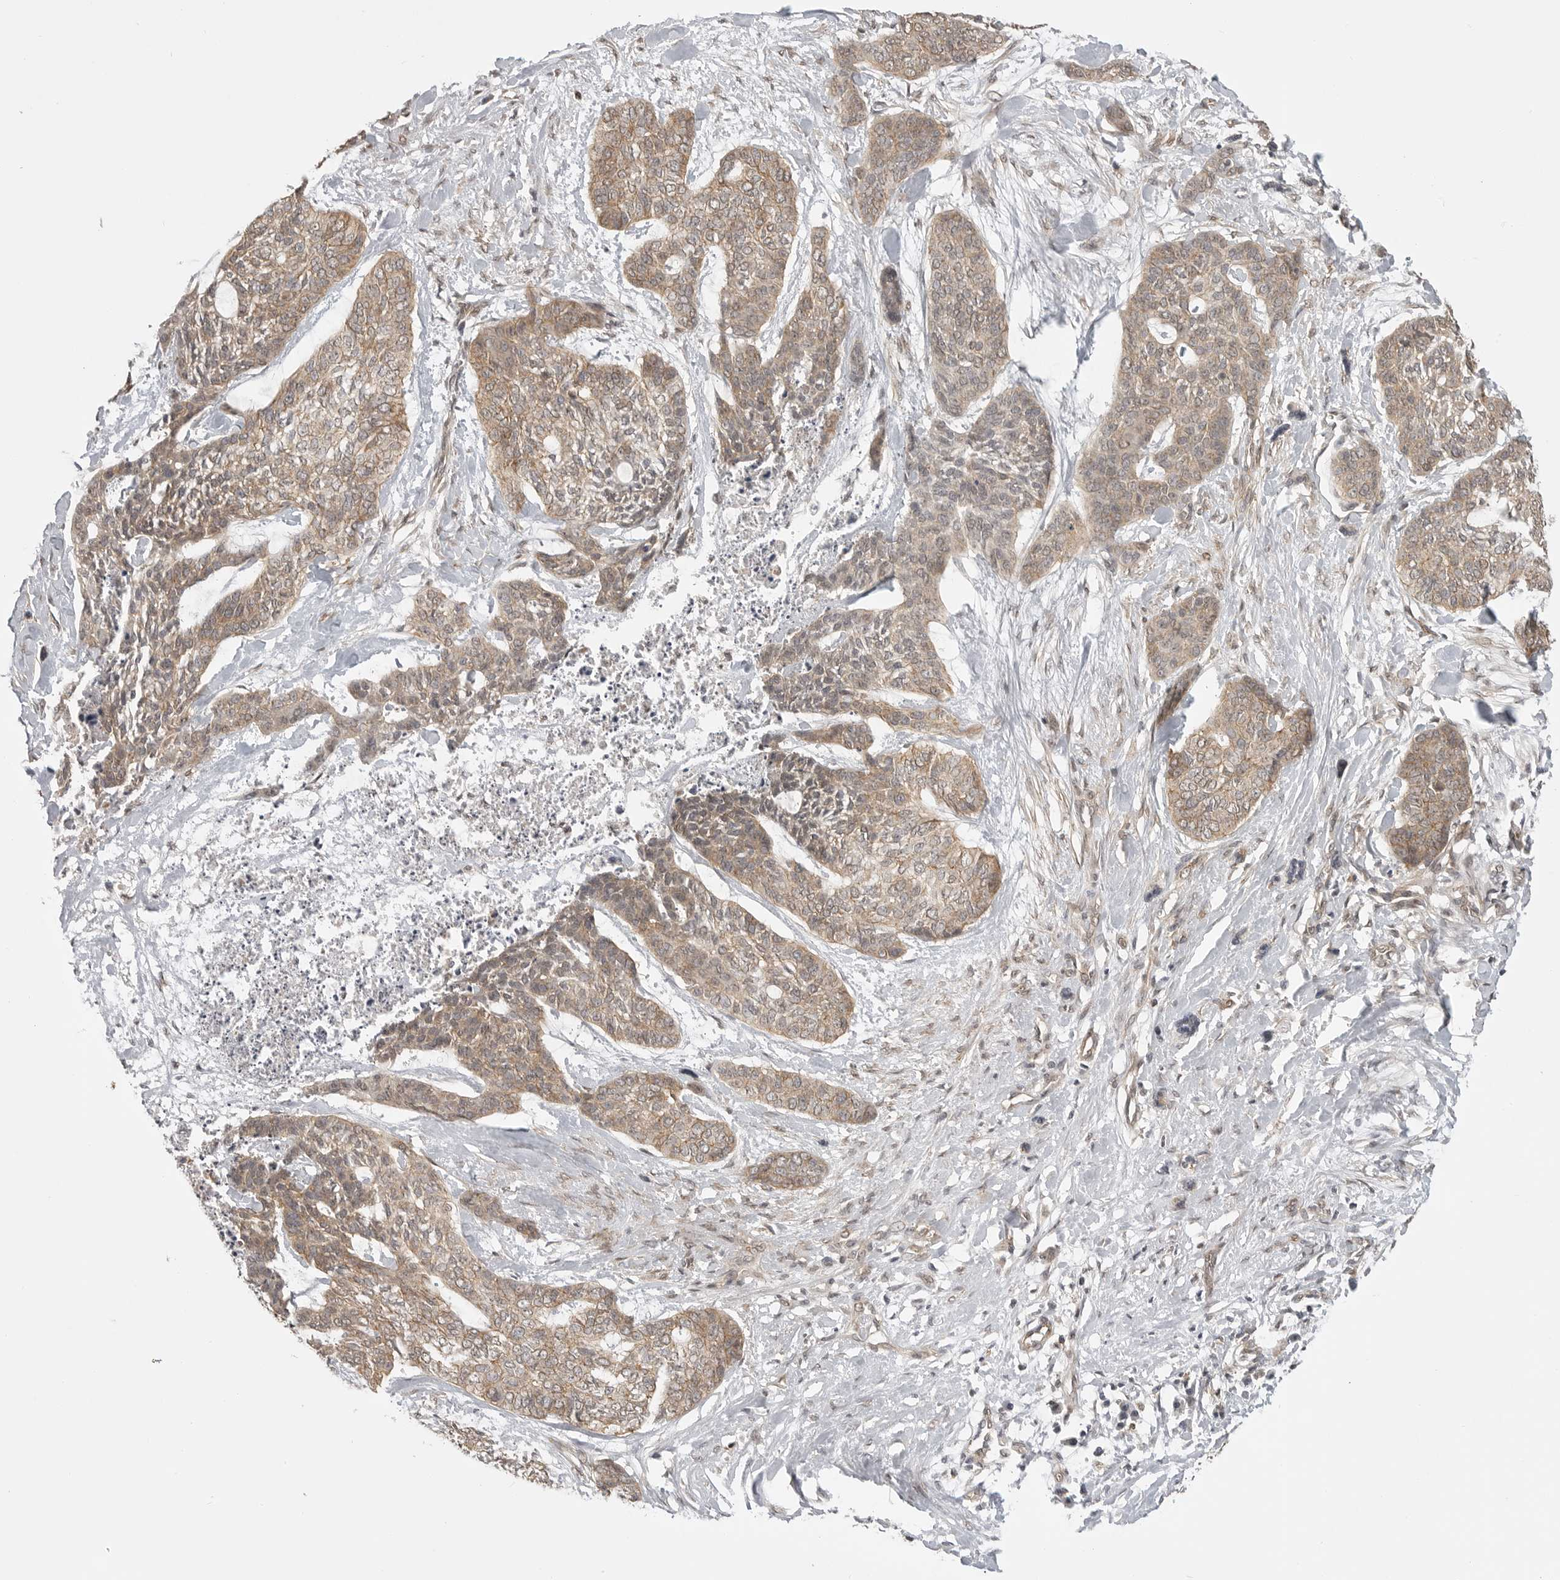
{"staining": {"intensity": "moderate", "quantity": ">75%", "location": "cytoplasmic/membranous"}, "tissue": "skin cancer", "cell_type": "Tumor cells", "image_type": "cancer", "snomed": [{"axis": "morphology", "description": "Basal cell carcinoma"}, {"axis": "topography", "description": "Skin"}], "caption": "A medium amount of moderate cytoplasmic/membranous expression is appreciated in about >75% of tumor cells in skin cancer tissue. The staining is performed using DAB (3,3'-diaminobenzidine) brown chromogen to label protein expression. The nuclei are counter-stained blue using hematoxylin.", "gene": "GPC2", "patient": {"sex": "female", "age": 64}}